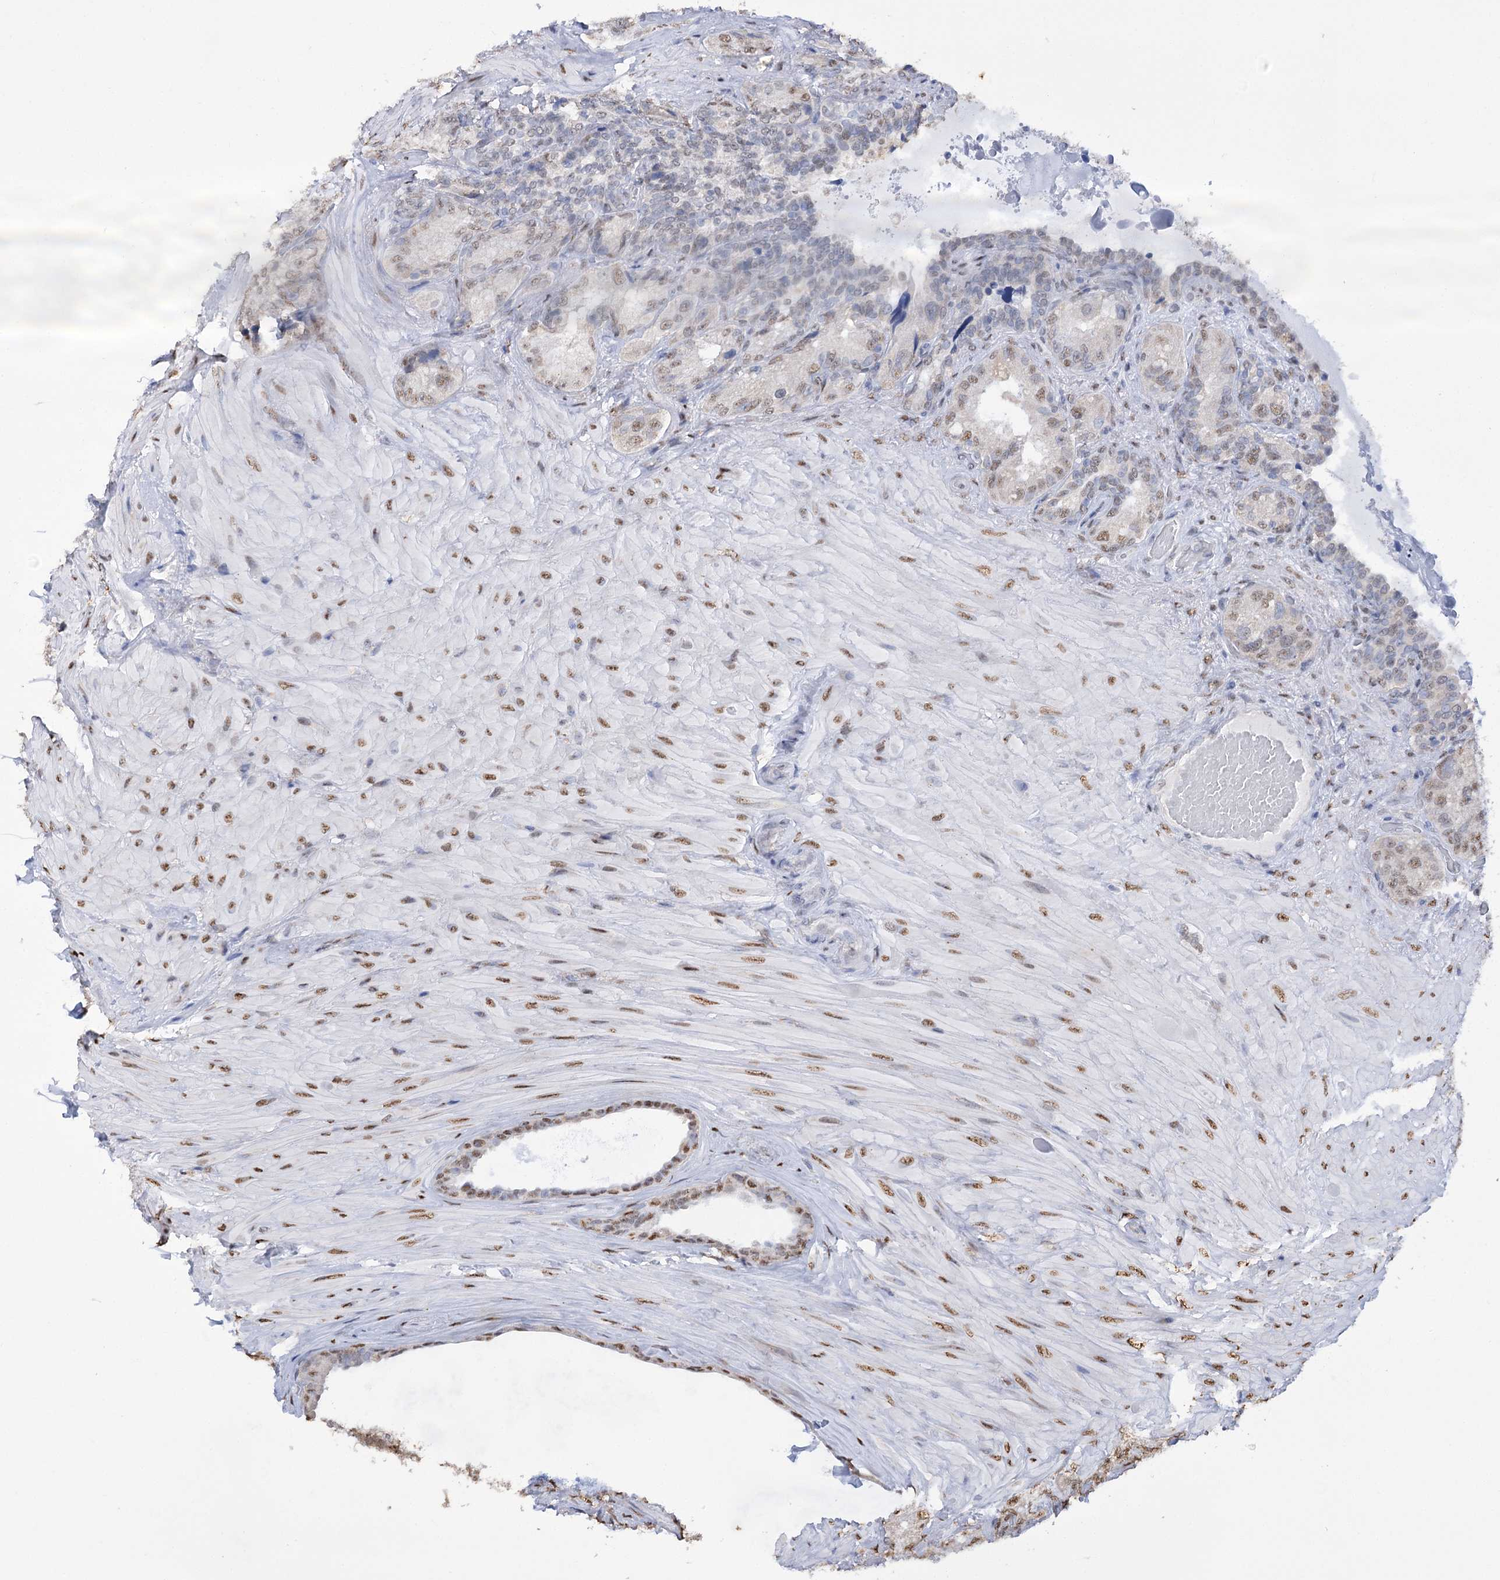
{"staining": {"intensity": "moderate", "quantity": "25%-75%", "location": "nuclear"}, "tissue": "seminal vesicle", "cell_type": "Glandular cells", "image_type": "normal", "snomed": [{"axis": "morphology", "description": "Normal tissue, NOS"}, {"axis": "topography", "description": "Seminal veicle"}, {"axis": "topography", "description": "Peripheral nerve tissue"}], "caption": "Seminal vesicle stained with immunohistochemistry displays moderate nuclear positivity in approximately 25%-75% of glandular cells. The protein of interest is stained brown, and the nuclei are stained in blue (DAB IHC with brightfield microscopy, high magnification).", "gene": "NFU1", "patient": {"sex": "male", "age": 67}}